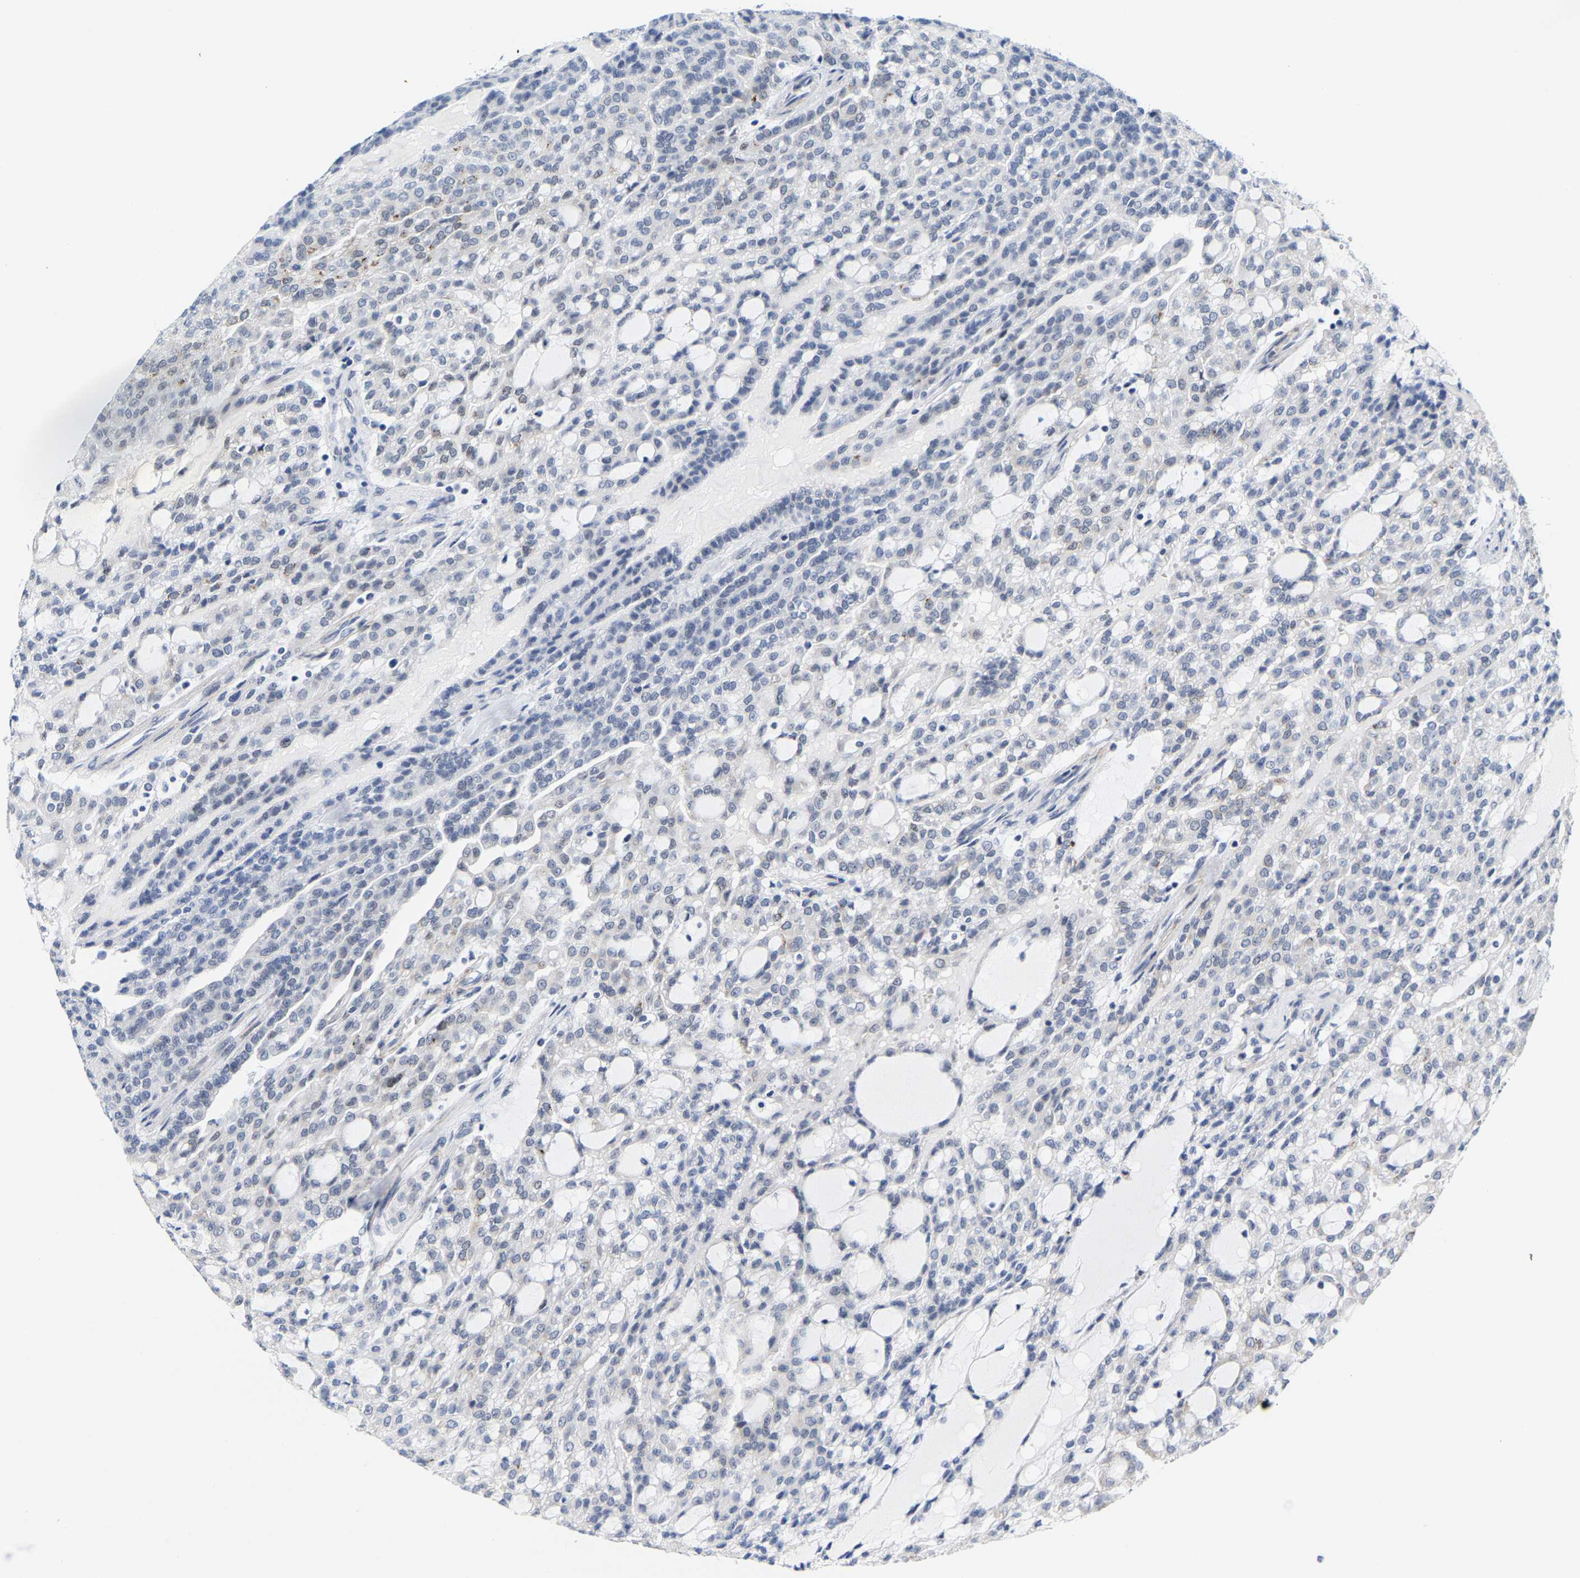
{"staining": {"intensity": "negative", "quantity": "none", "location": "none"}, "tissue": "renal cancer", "cell_type": "Tumor cells", "image_type": "cancer", "snomed": [{"axis": "morphology", "description": "Adenocarcinoma, NOS"}, {"axis": "topography", "description": "Kidney"}], "caption": "IHC photomicrograph of neoplastic tissue: renal cancer (adenocarcinoma) stained with DAB reveals no significant protein expression in tumor cells. (Brightfield microscopy of DAB (3,3'-diaminobenzidine) immunohistochemistry at high magnification).", "gene": "FAM180A", "patient": {"sex": "male", "age": 63}}